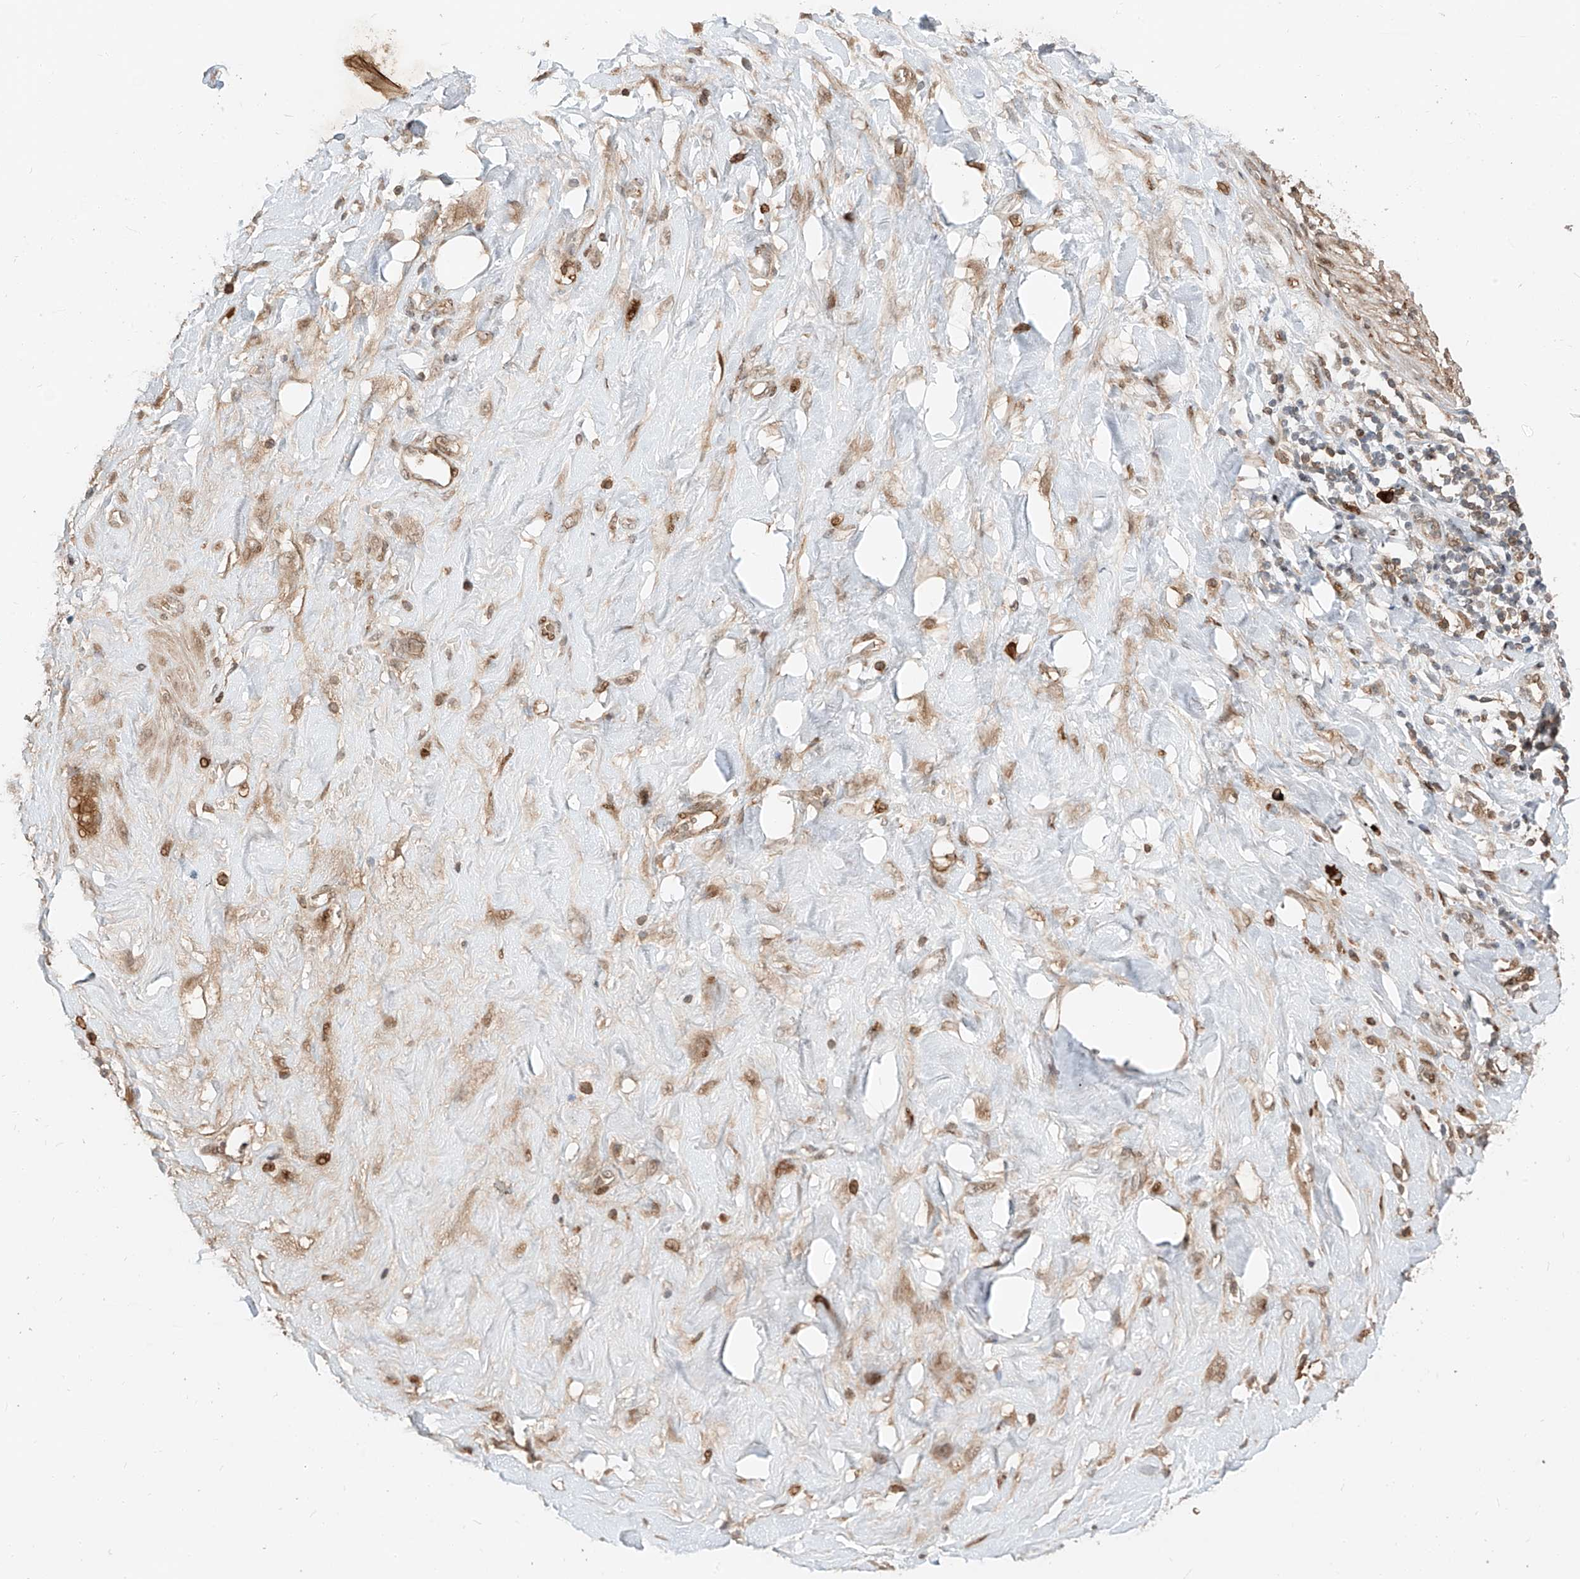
{"staining": {"intensity": "moderate", "quantity": ">75%", "location": "cytoplasmic/membranous"}, "tissue": "soft tissue", "cell_type": "Fibroblasts", "image_type": "normal", "snomed": [{"axis": "morphology", "description": "Normal tissue, NOS"}, {"axis": "morphology", "description": "Adenocarcinoma, NOS"}, {"axis": "topography", "description": "Pancreas"}, {"axis": "topography", "description": "Peripheral nerve tissue"}], "caption": "An image of soft tissue stained for a protein exhibits moderate cytoplasmic/membranous brown staining in fibroblasts. (DAB = brown stain, brightfield microscopy at high magnification).", "gene": "CEP162", "patient": {"sex": "male", "age": 59}}